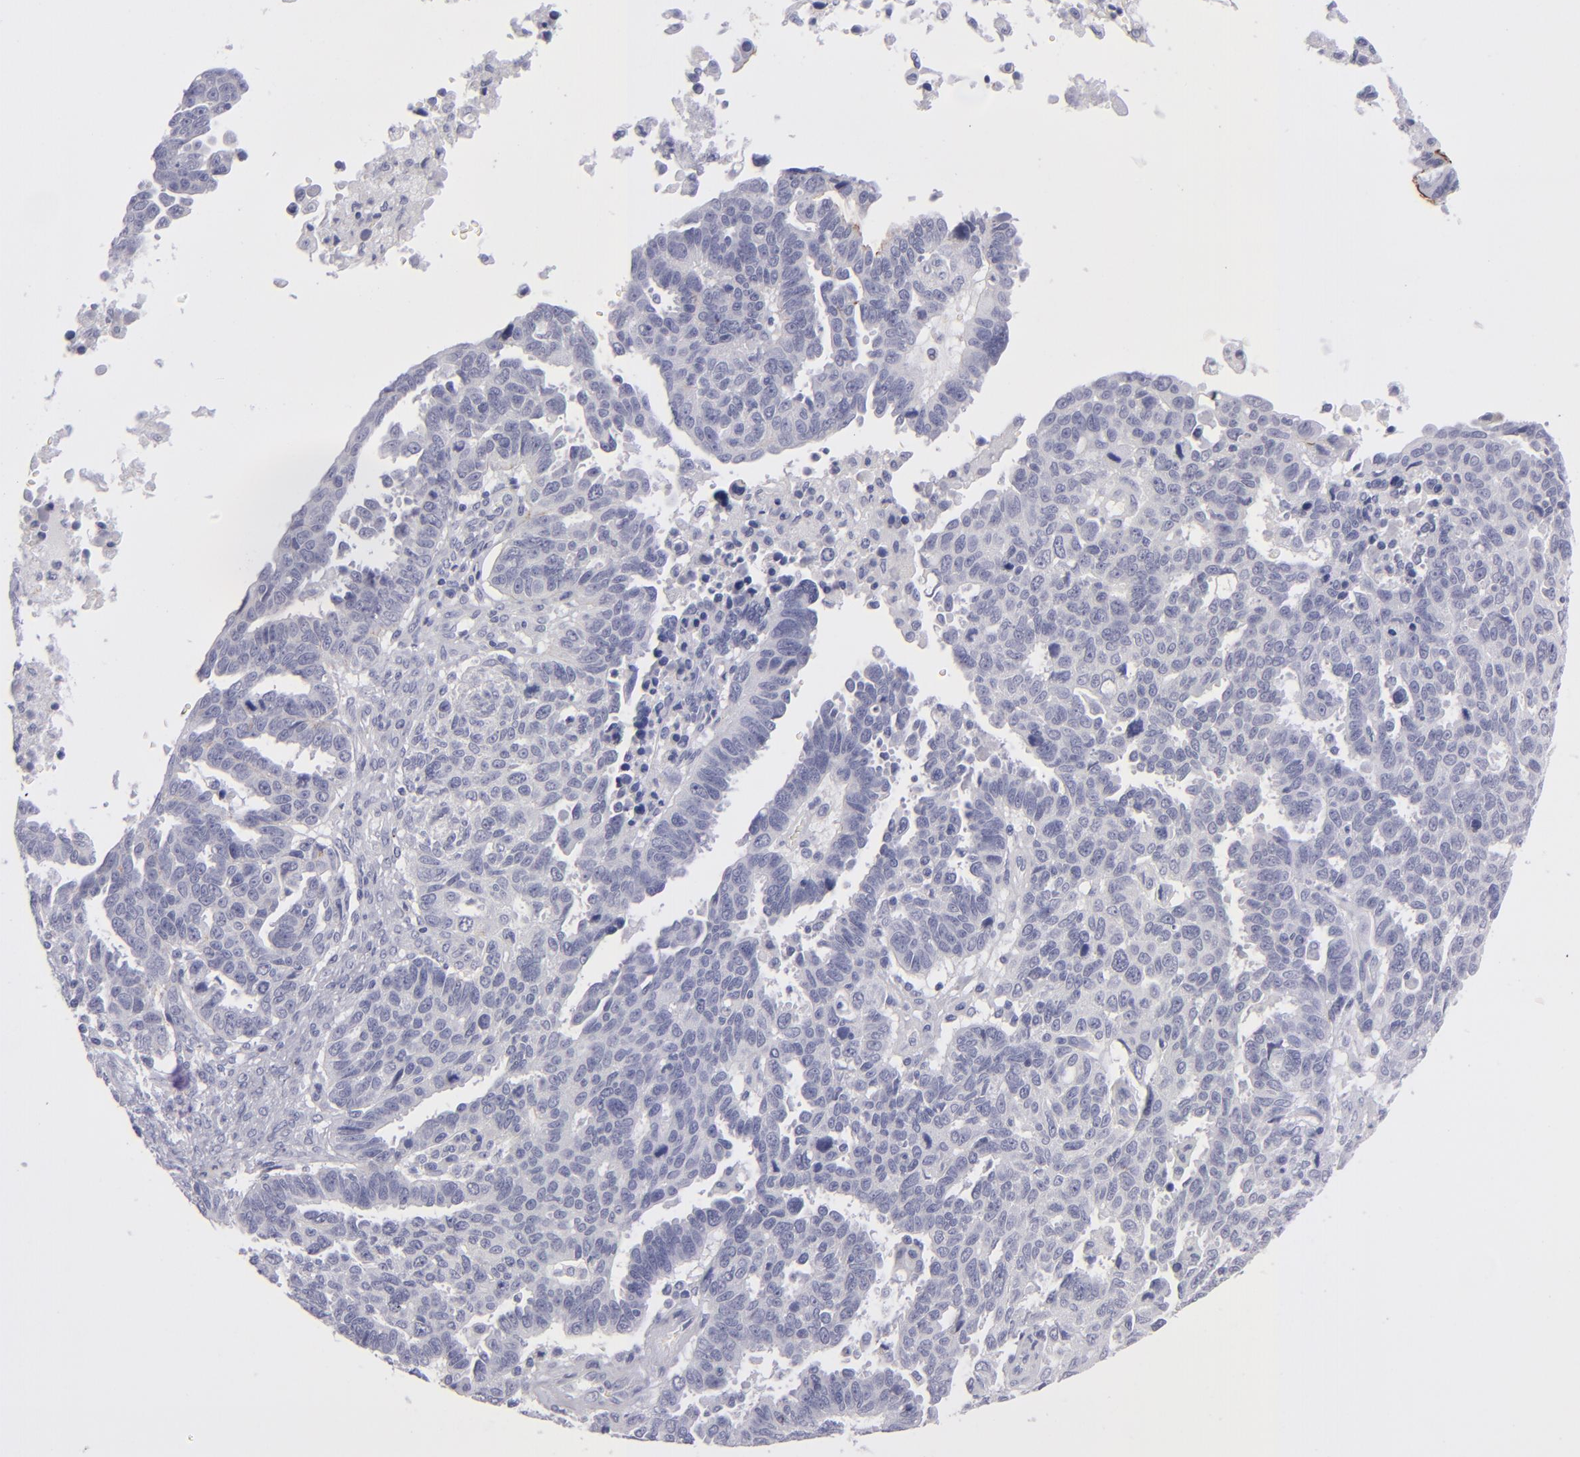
{"staining": {"intensity": "negative", "quantity": "none", "location": "none"}, "tissue": "ovarian cancer", "cell_type": "Tumor cells", "image_type": "cancer", "snomed": [{"axis": "morphology", "description": "Carcinoma, endometroid"}, {"axis": "morphology", "description": "Cystadenocarcinoma, serous, NOS"}, {"axis": "topography", "description": "Ovary"}], "caption": "Protein analysis of ovarian cancer (endometroid carcinoma) demonstrates no significant staining in tumor cells.", "gene": "ITGB4", "patient": {"sex": "female", "age": 45}}